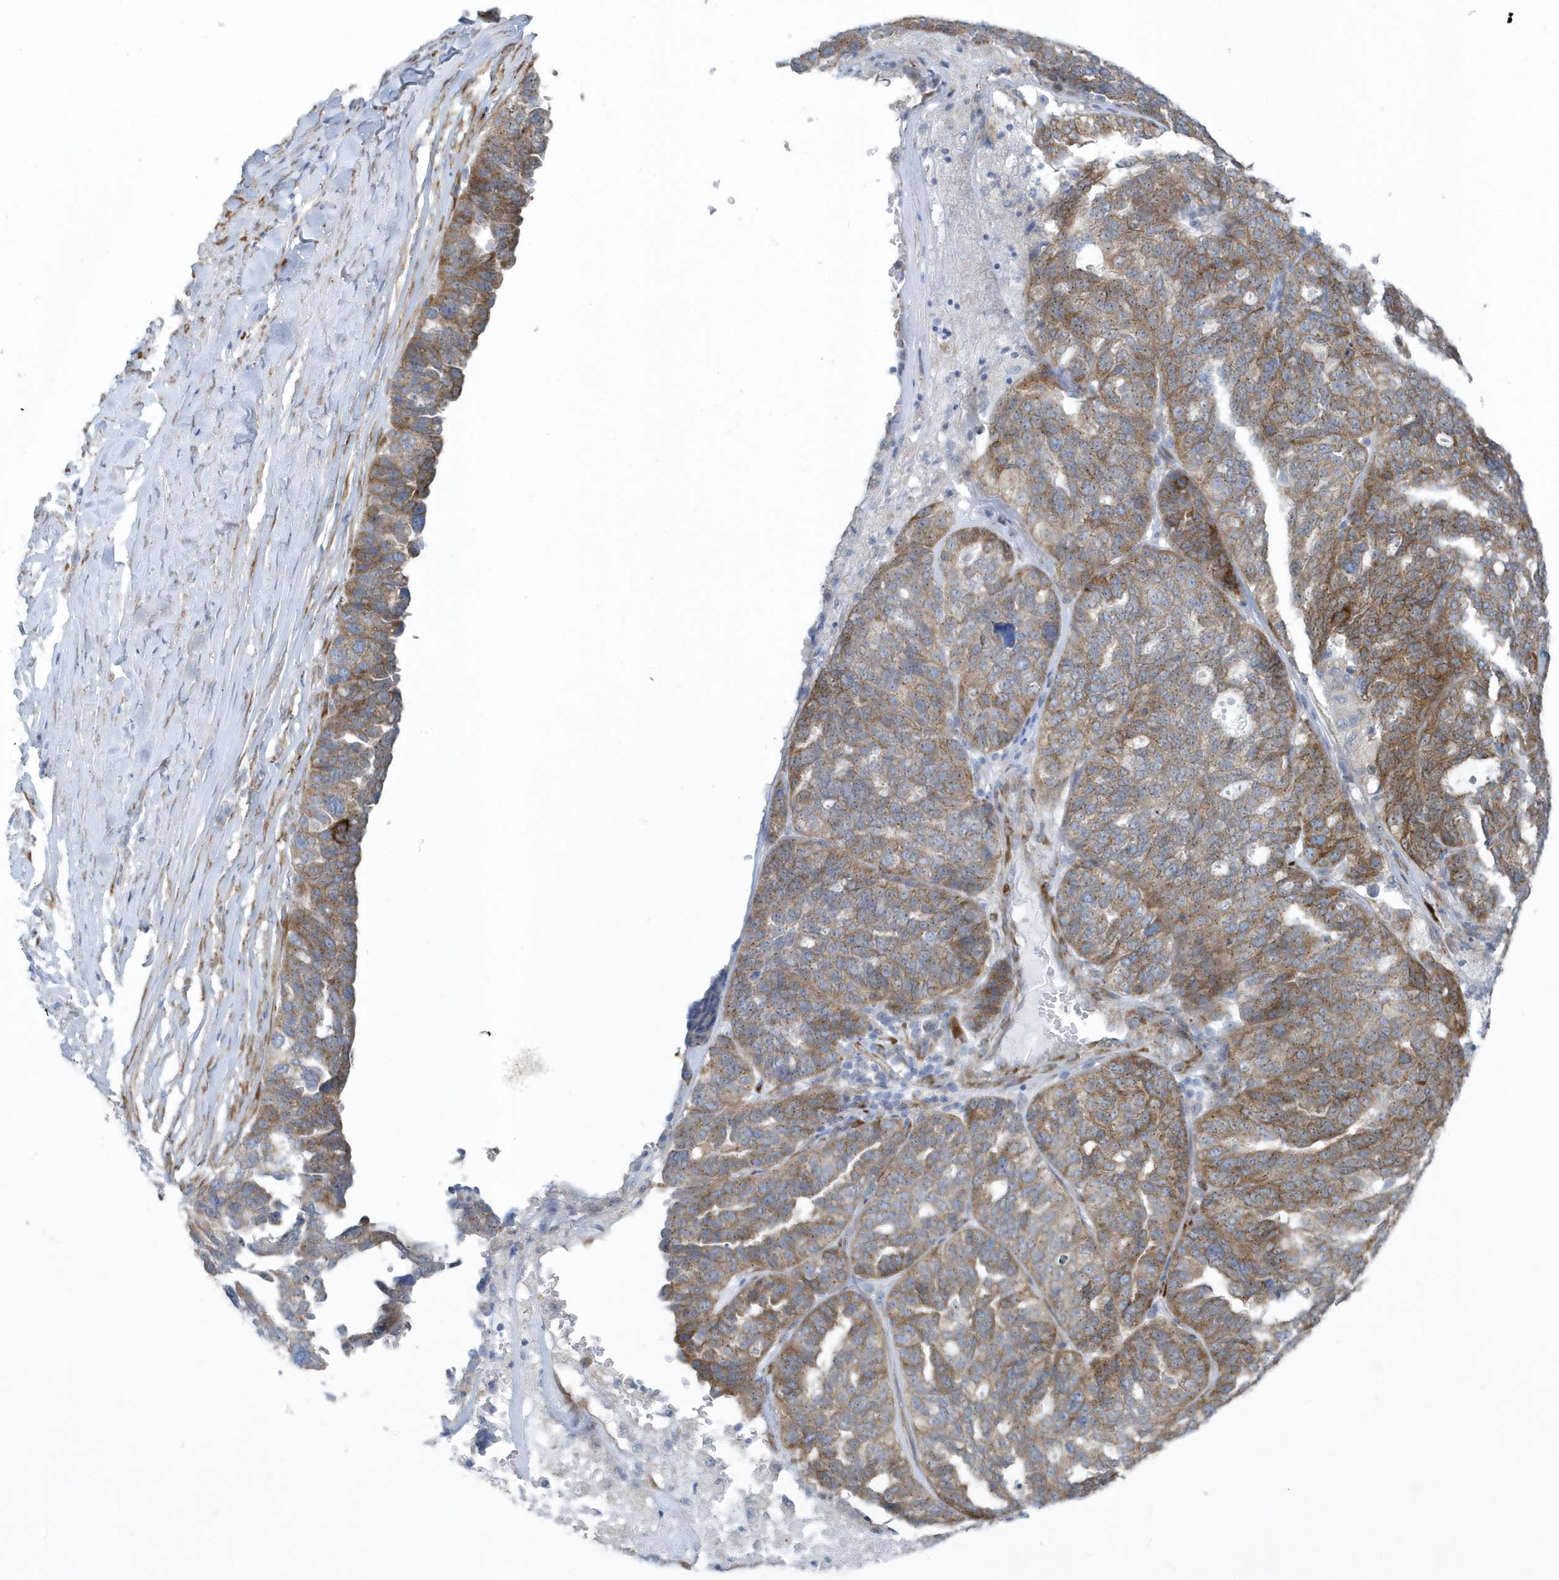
{"staining": {"intensity": "moderate", "quantity": "25%-75%", "location": "cytoplasmic/membranous"}, "tissue": "ovarian cancer", "cell_type": "Tumor cells", "image_type": "cancer", "snomed": [{"axis": "morphology", "description": "Cystadenocarcinoma, serous, NOS"}, {"axis": "topography", "description": "Ovary"}], "caption": "Immunohistochemistry (DAB) staining of human ovarian serous cystadenocarcinoma shows moderate cytoplasmic/membranous protein positivity in about 25%-75% of tumor cells.", "gene": "FAM98A", "patient": {"sex": "female", "age": 59}}